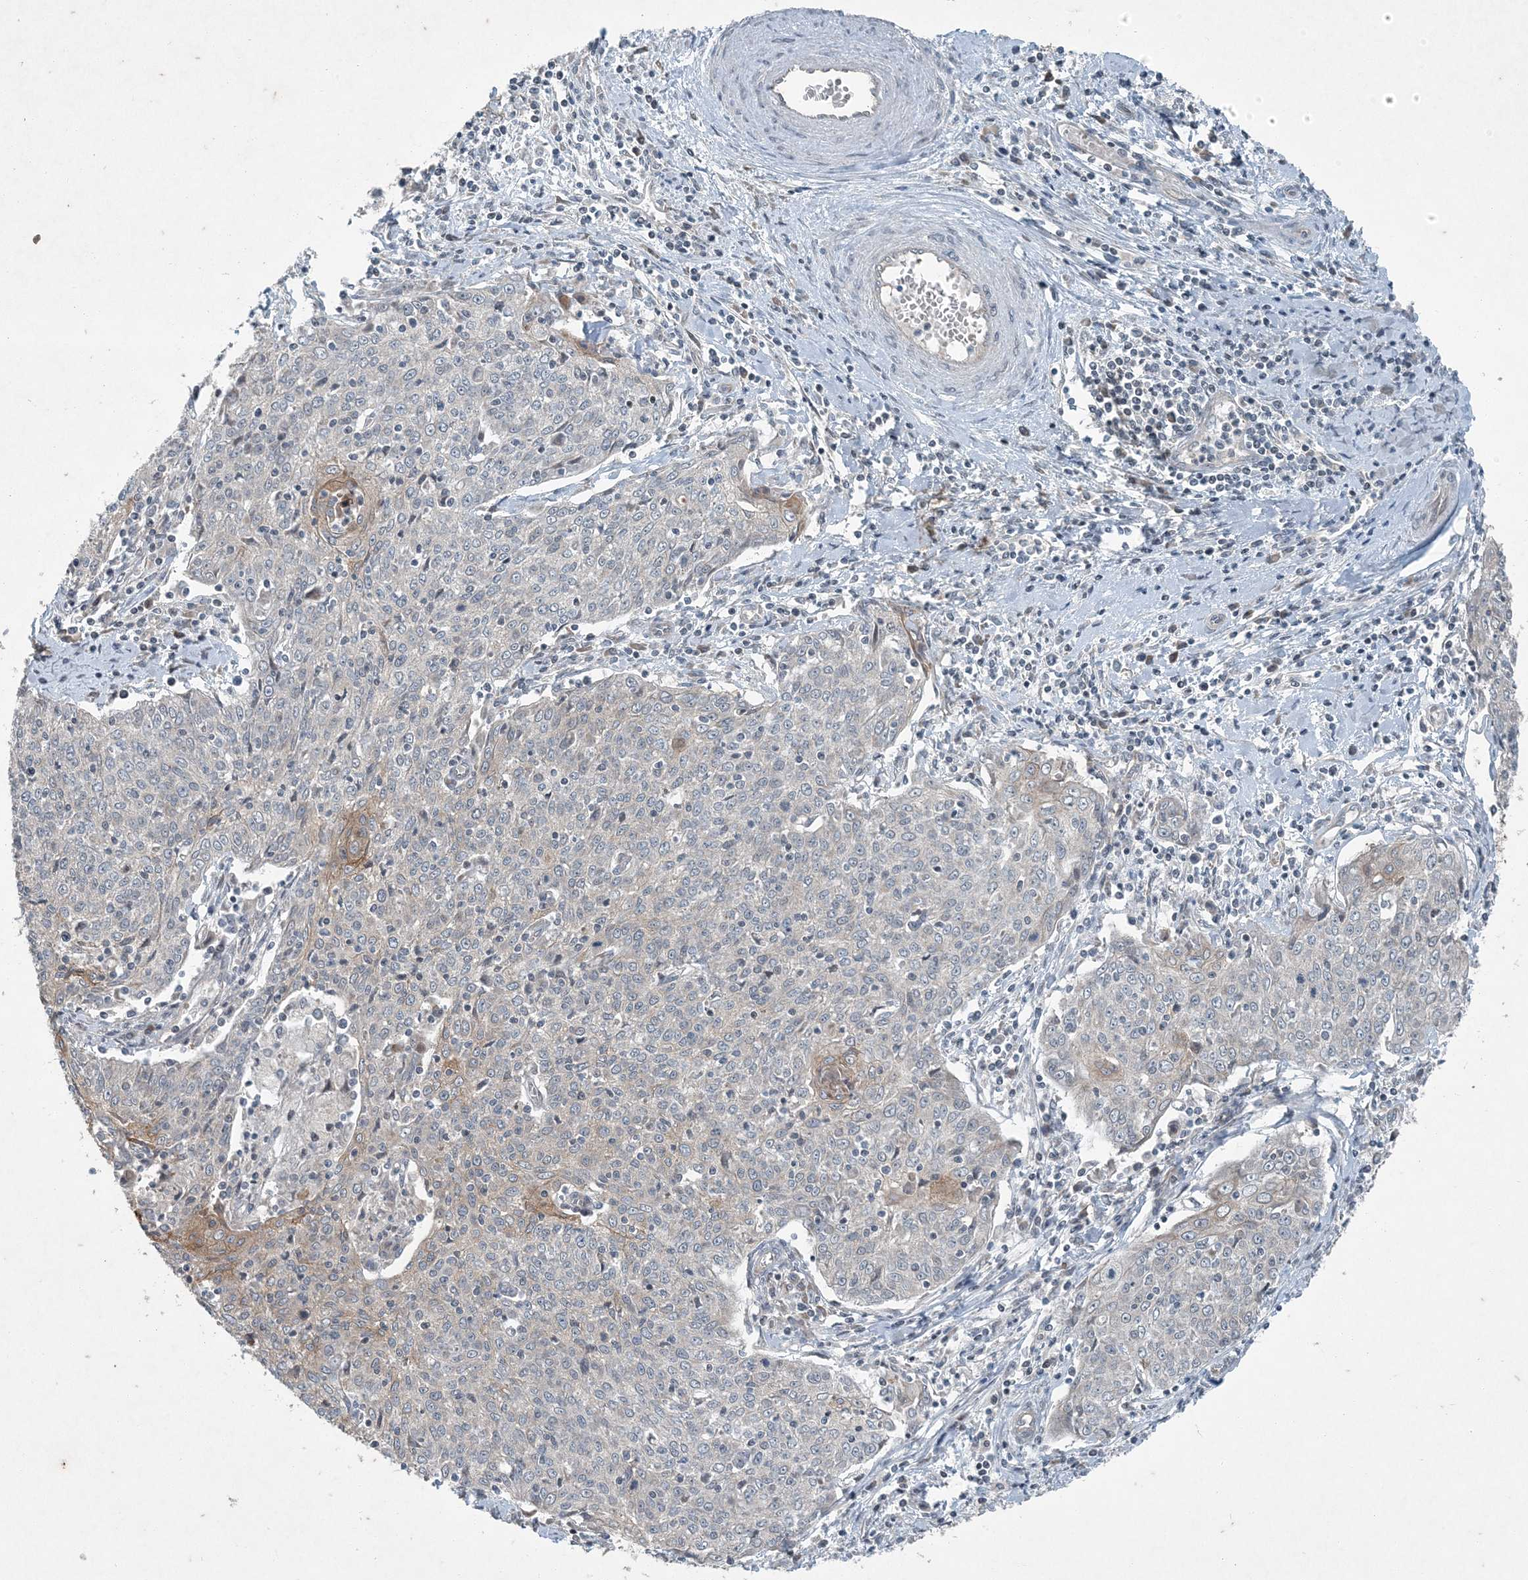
{"staining": {"intensity": "negative", "quantity": "none", "location": "none"}, "tissue": "cervical cancer", "cell_type": "Tumor cells", "image_type": "cancer", "snomed": [{"axis": "morphology", "description": "Squamous cell carcinoma, NOS"}, {"axis": "topography", "description": "Cervix"}], "caption": "Photomicrograph shows no protein positivity in tumor cells of cervical squamous cell carcinoma tissue.", "gene": "PC", "patient": {"sex": "female", "age": 48}}